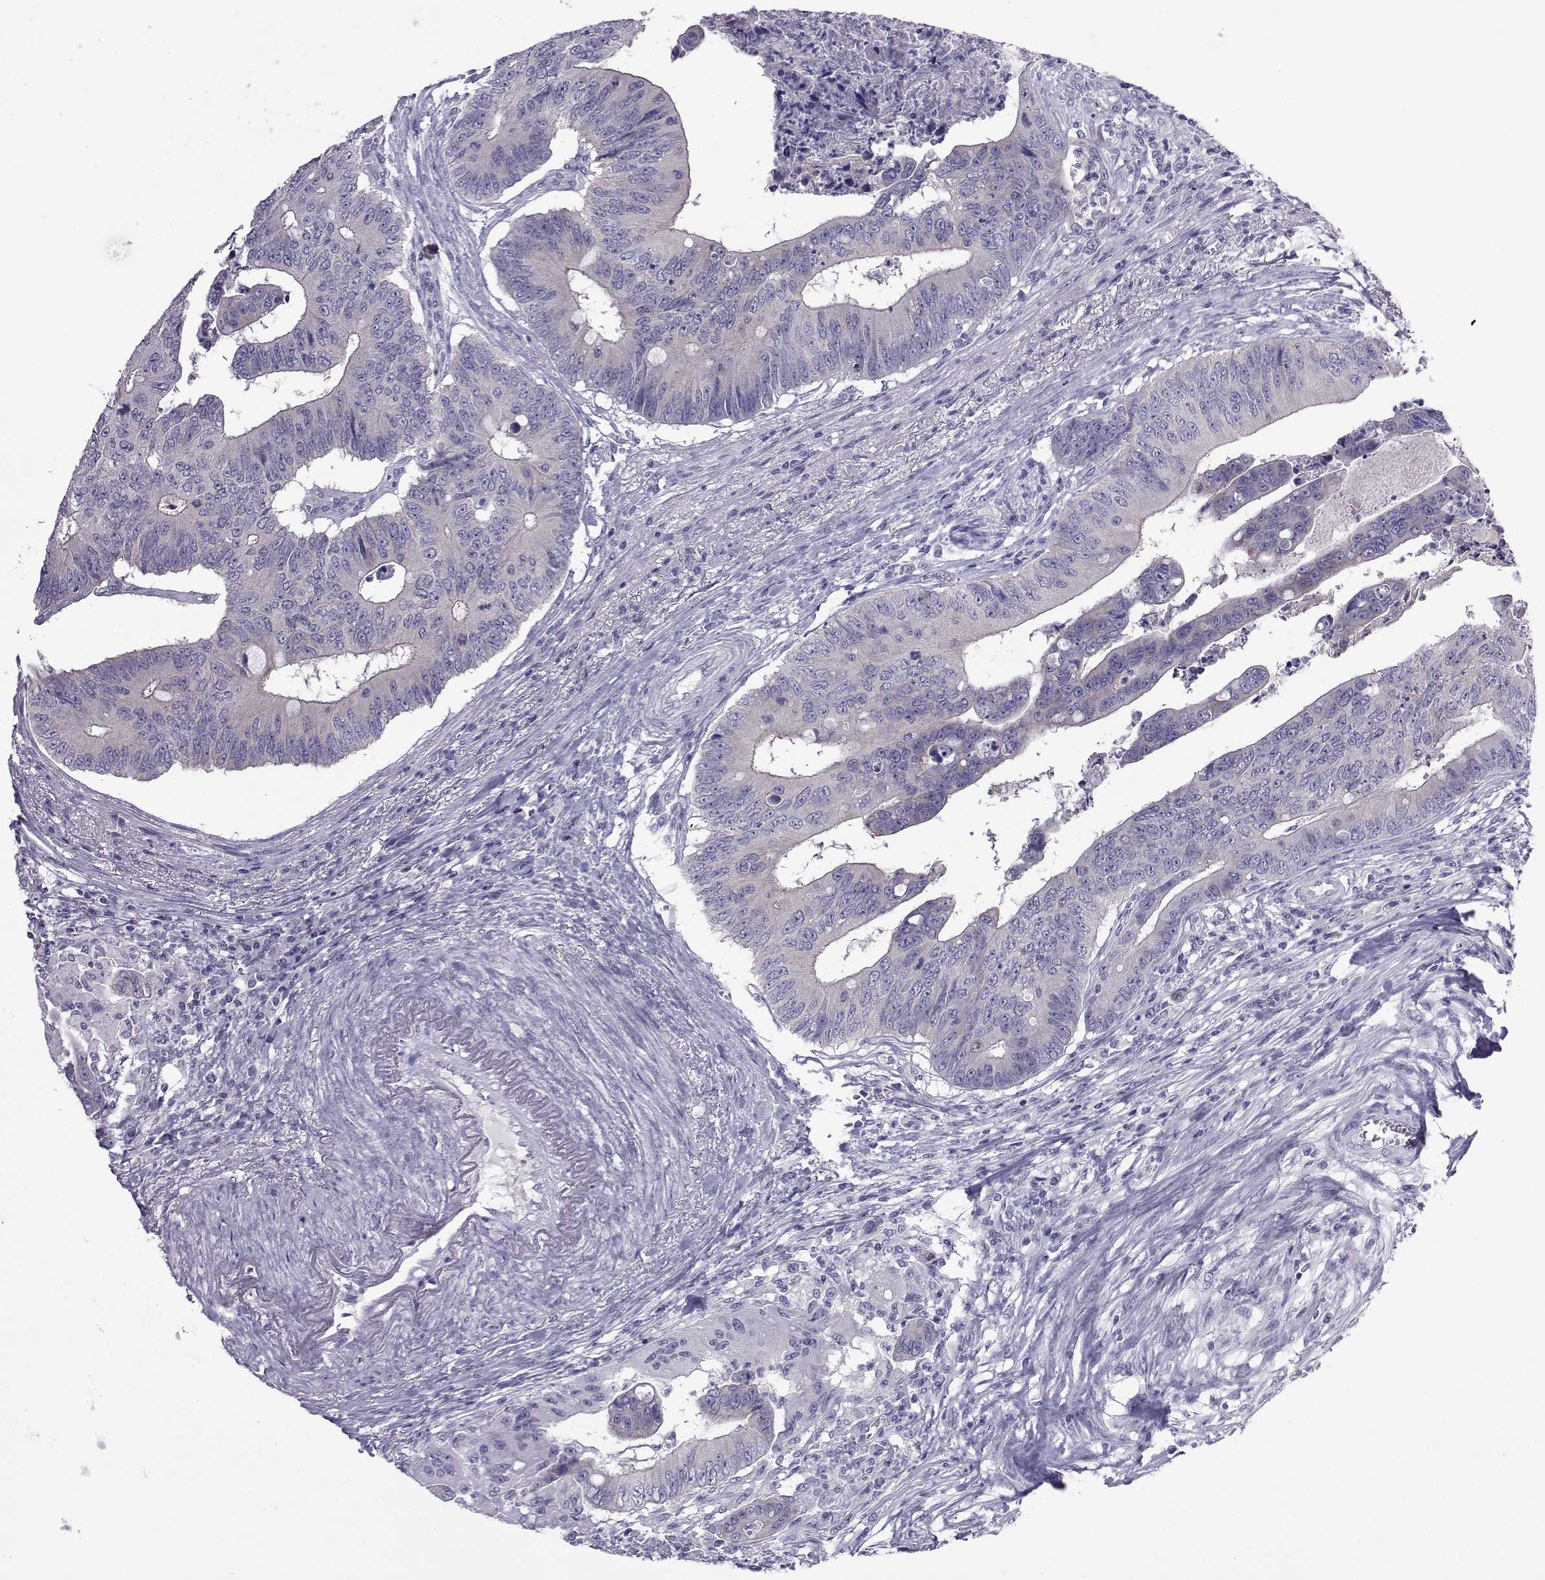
{"staining": {"intensity": "negative", "quantity": "none", "location": "none"}, "tissue": "colorectal cancer", "cell_type": "Tumor cells", "image_type": "cancer", "snomed": [{"axis": "morphology", "description": "Adenocarcinoma, NOS"}, {"axis": "topography", "description": "Colon"}], "caption": "This micrograph is of colorectal cancer (adenocarcinoma) stained with IHC to label a protein in brown with the nuclei are counter-stained blue. There is no expression in tumor cells.", "gene": "COL22A1", "patient": {"sex": "male", "age": 84}}